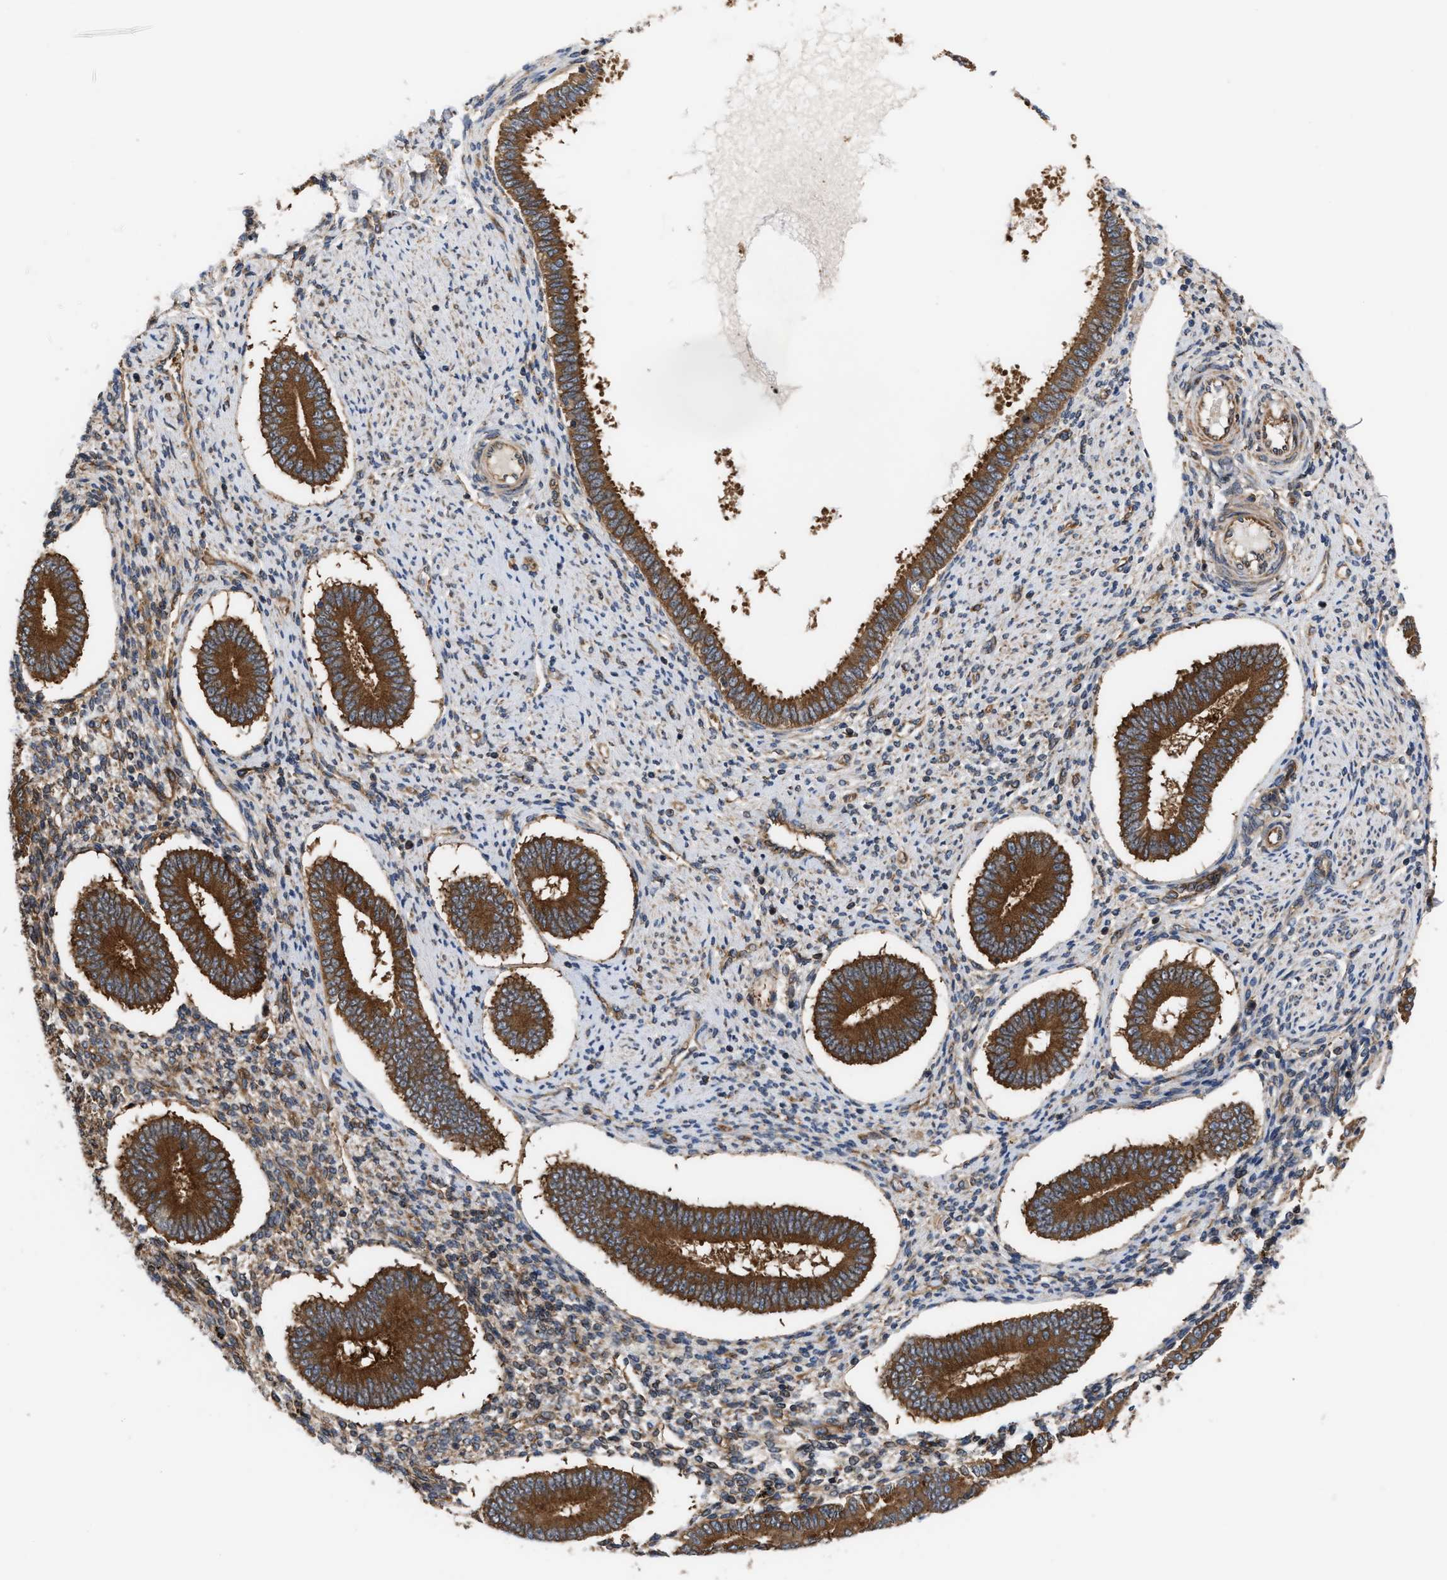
{"staining": {"intensity": "moderate", "quantity": ">75%", "location": "cytoplasmic/membranous"}, "tissue": "endometrium", "cell_type": "Cells in endometrial stroma", "image_type": "normal", "snomed": [{"axis": "morphology", "description": "Normal tissue, NOS"}, {"axis": "topography", "description": "Endometrium"}], "caption": "IHC of unremarkable endometrium reveals medium levels of moderate cytoplasmic/membranous expression in approximately >75% of cells in endometrial stroma. (Brightfield microscopy of DAB IHC at high magnification).", "gene": "LAPTM4B", "patient": {"sex": "female", "age": 42}}